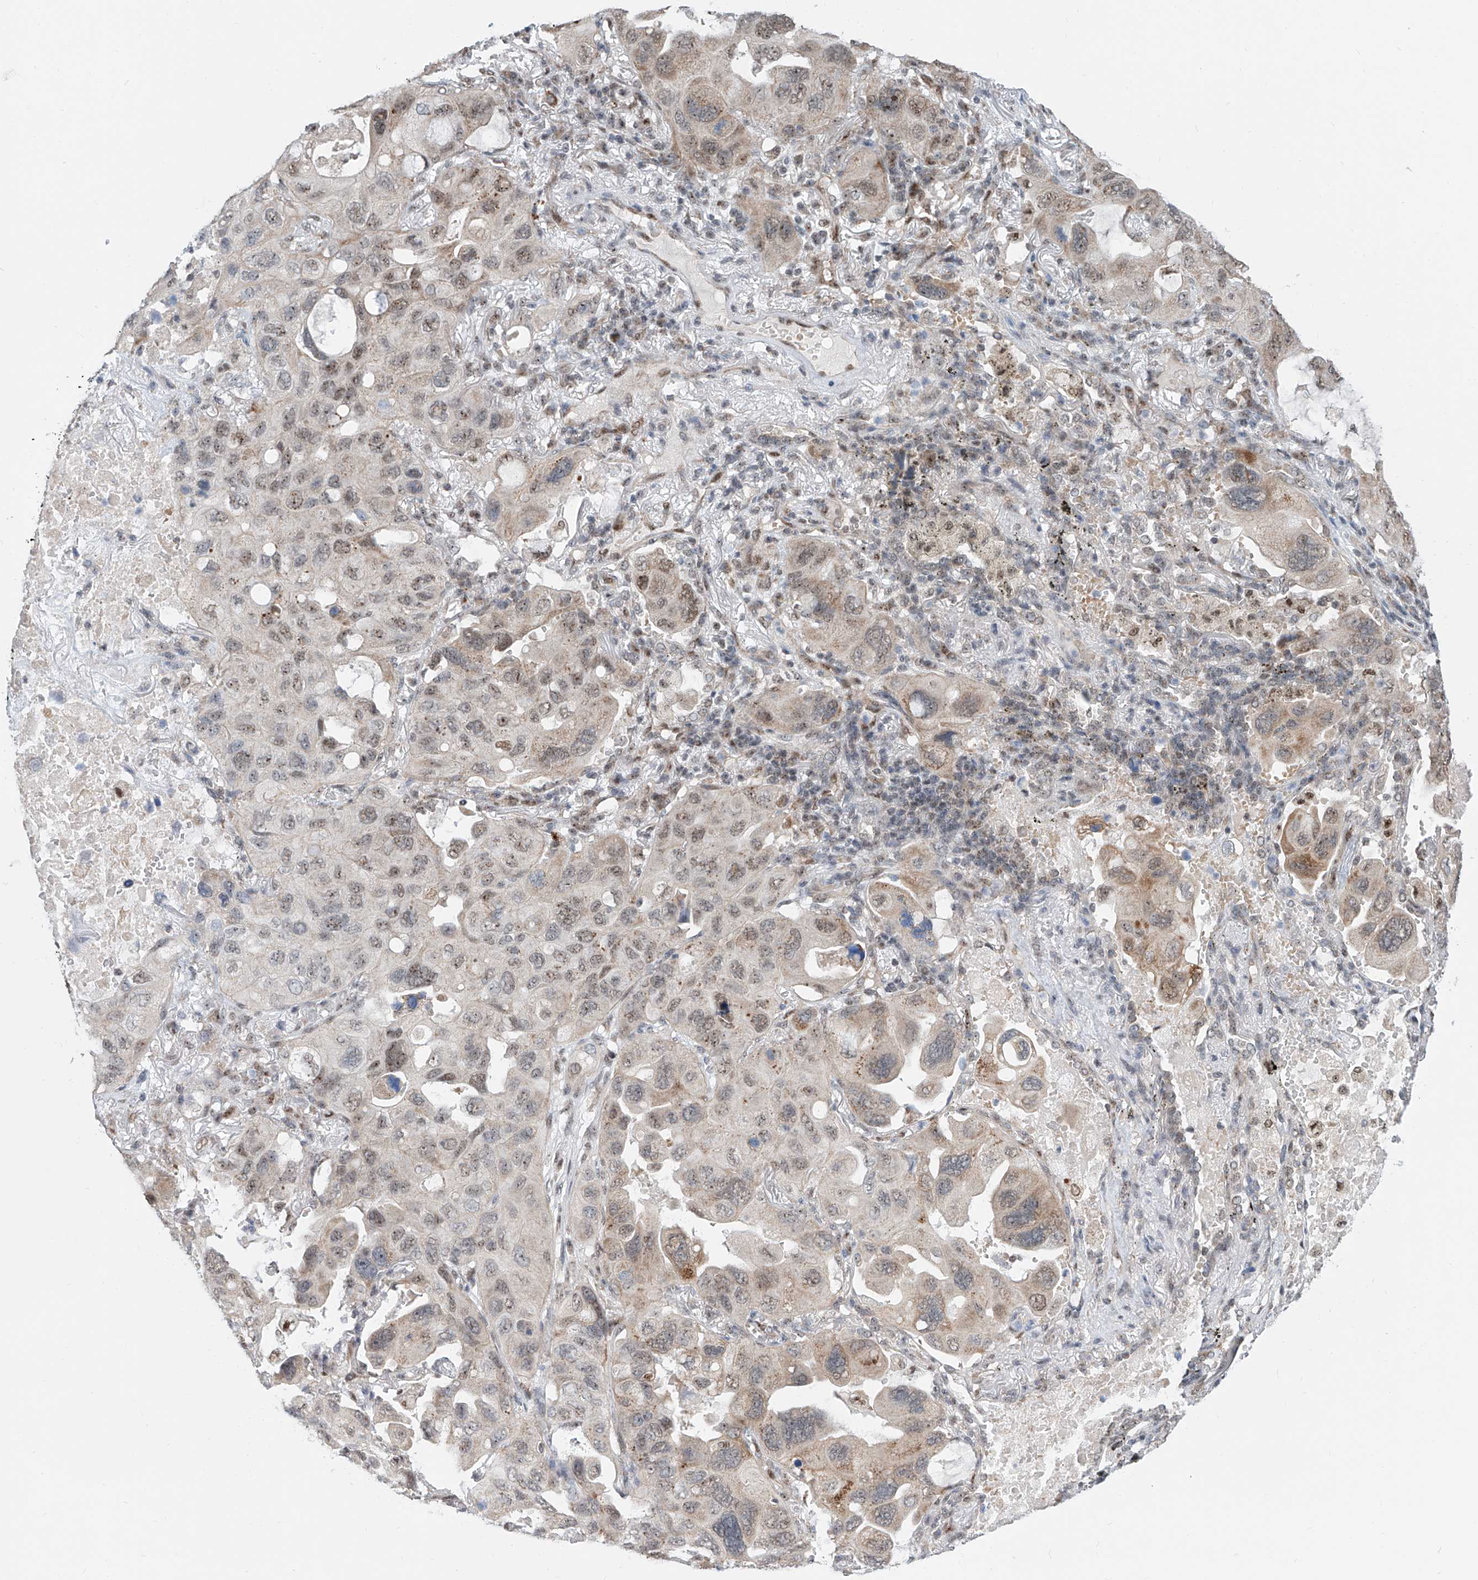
{"staining": {"intensity": "moderate", "quantity": "25%-75%", "location": "cytoplasmic/membranous,nuclear"}, "tissue": "lung cancer", "cell_type": "Tumor cells", "image_type": "cancer", "snomed": [{"axis": "morphology", "description": "Squamous cell carcinoma, NOS"}, {"axis": "topography", "description": "Lung"}], "caption": "High-magnification brightfield microscopy of squamous cell carcinoma (lung) stained with DAB (brown) and counterstained with hematoxylin (blue). tumor cells exhibit moderate cytoplasmic/membranous and nuclear positivity is seen in about25%-75% of cells.", "gene": "SDE2", "patient": {"sex": "female", "age": 73}}